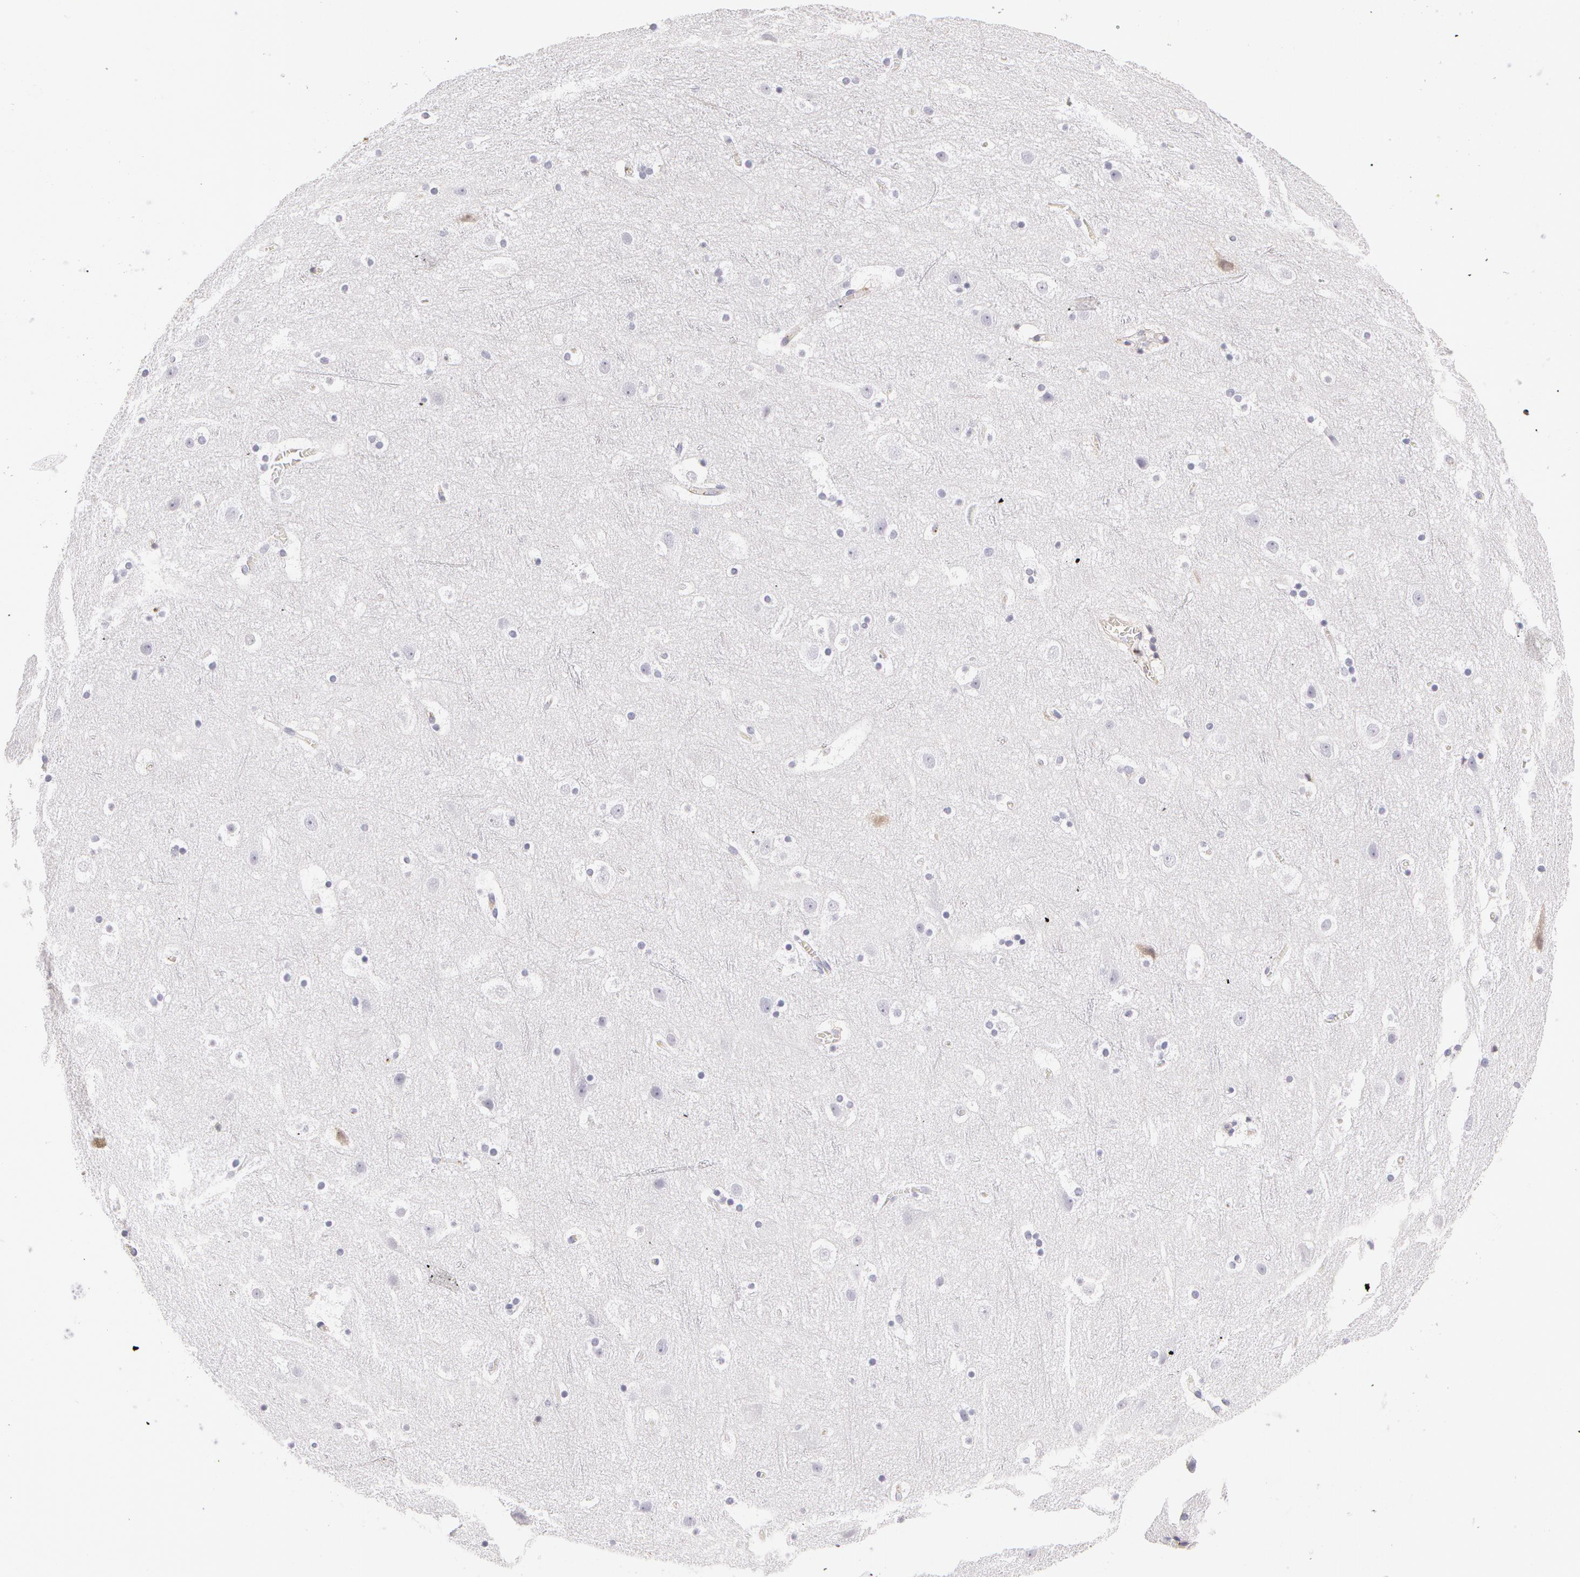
{"staining": {"intensity": "moderate", "quantity": "<25%", "location": "cytoplasmic/membranous"}, "tissue": "cerebral cortex", "cell_type": "Endothelial cells", "image_type": "normal", "snomed": [{"axis": "morphology", "description": "Normal tissue, NOS"}, {"axis": "topography", "description": "Cerebral cortex"}], "caption": "Protein staining reveals moderate cytoplasmic/membranous positivity in about <25% of endothelial cells in benign cerebral cortex. (DAB (3,3'-diaminobenzidine) = brown stain, brightfield microscopy at high magnification).", "gene": "AHSG", "patient": {"sex": "male", "age": 45}}